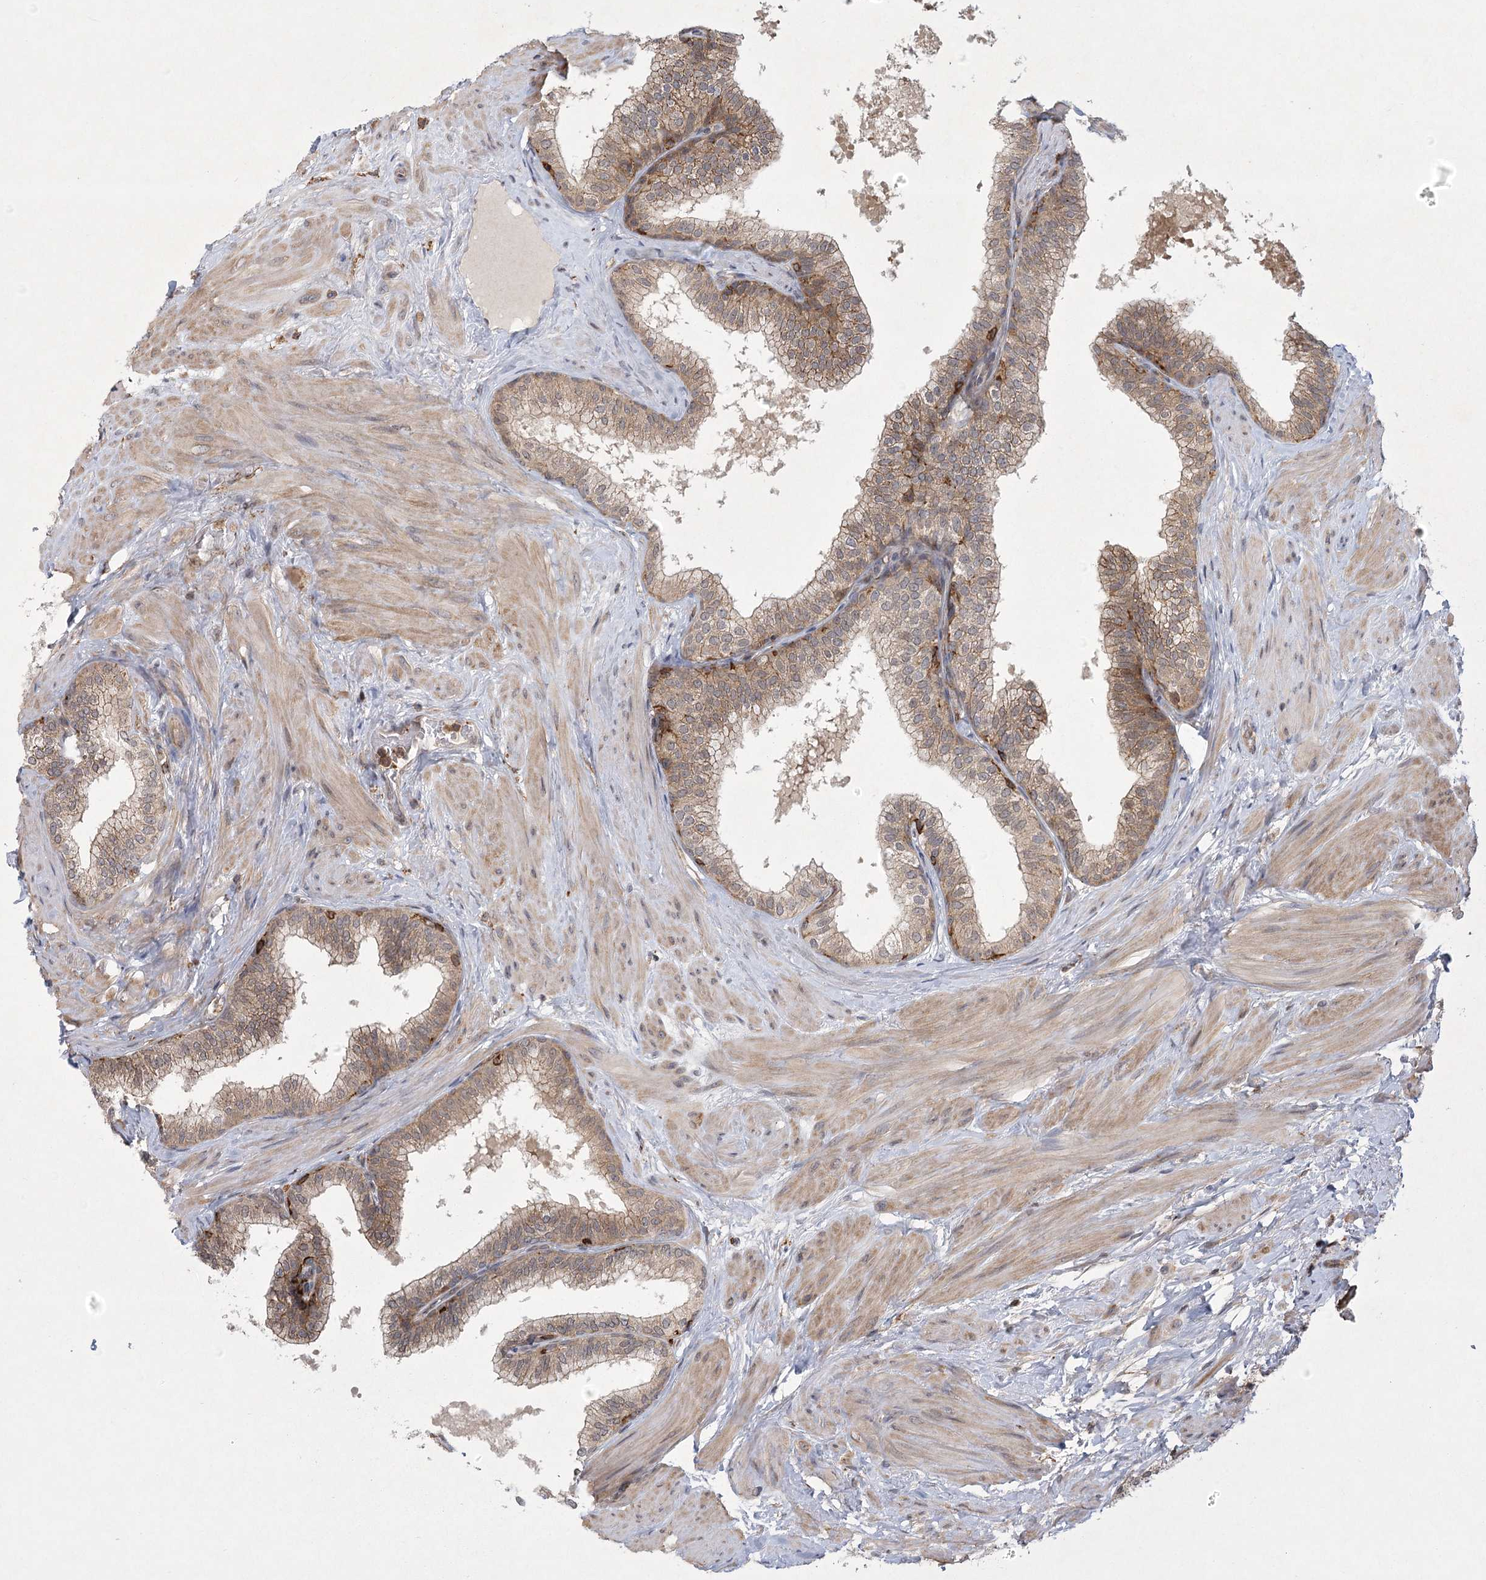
{"staining": {"intensity": "weak", "quantity": "<25%", "location": "cytoplasmic/membranous"}, "tissue": "prostate", "cell_type": "Glandular cells", "image_type": "normal", "snomed": [{"axis": "morphology", "description": "Normal tissue, NOS"}, {"axis": "topography", "description": "Prostate"}], "caption": "IHC photomicrograph of normal prostate: prostate stained with DAB (3,3'-diaminobenzidine) exhibits no significant protein expression in glandular cells.", "gene": "MEPE", "patient": {"sex": "male", "age": 60}}